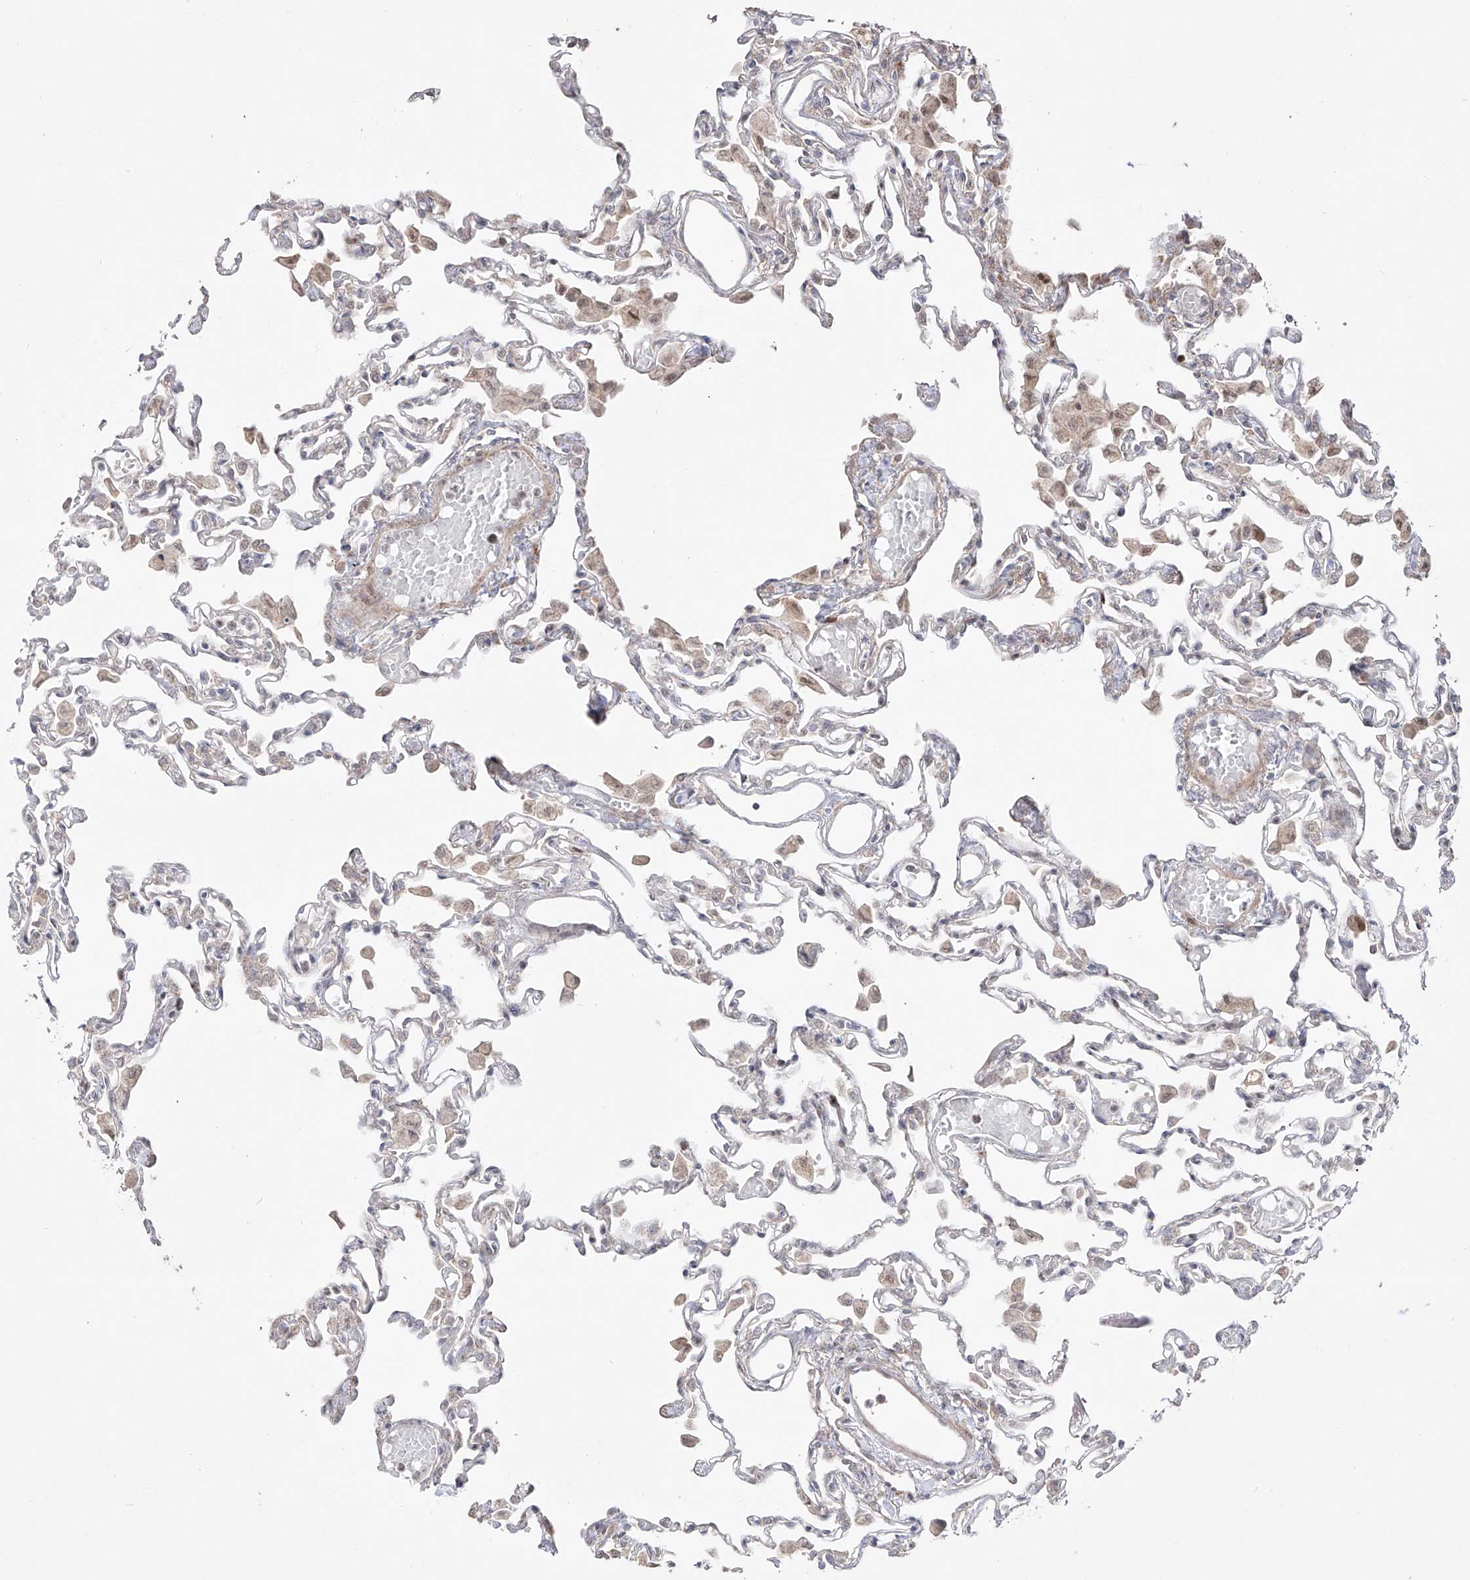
{"staining": {"intensity": "negative", "quantity": "none", "location": "none"}, "tissue": "lung", "cell_type": "Alveolar cells", "image_type": "normal", "snomed": [{"axis": "morphology", "description": "Normal tissue, NOS"}, {"axis": "topography", "description": "Bronchus"}, {"axis": "topography", "description": "Lung"}], "caption": "A high-resolution photomicrograph shows immunohistochemistry staining of normal lung, which reveals no significant staining in alveolar cells.", "gene": "YKT6", "patient": {"sex": "female", "age": 49}}